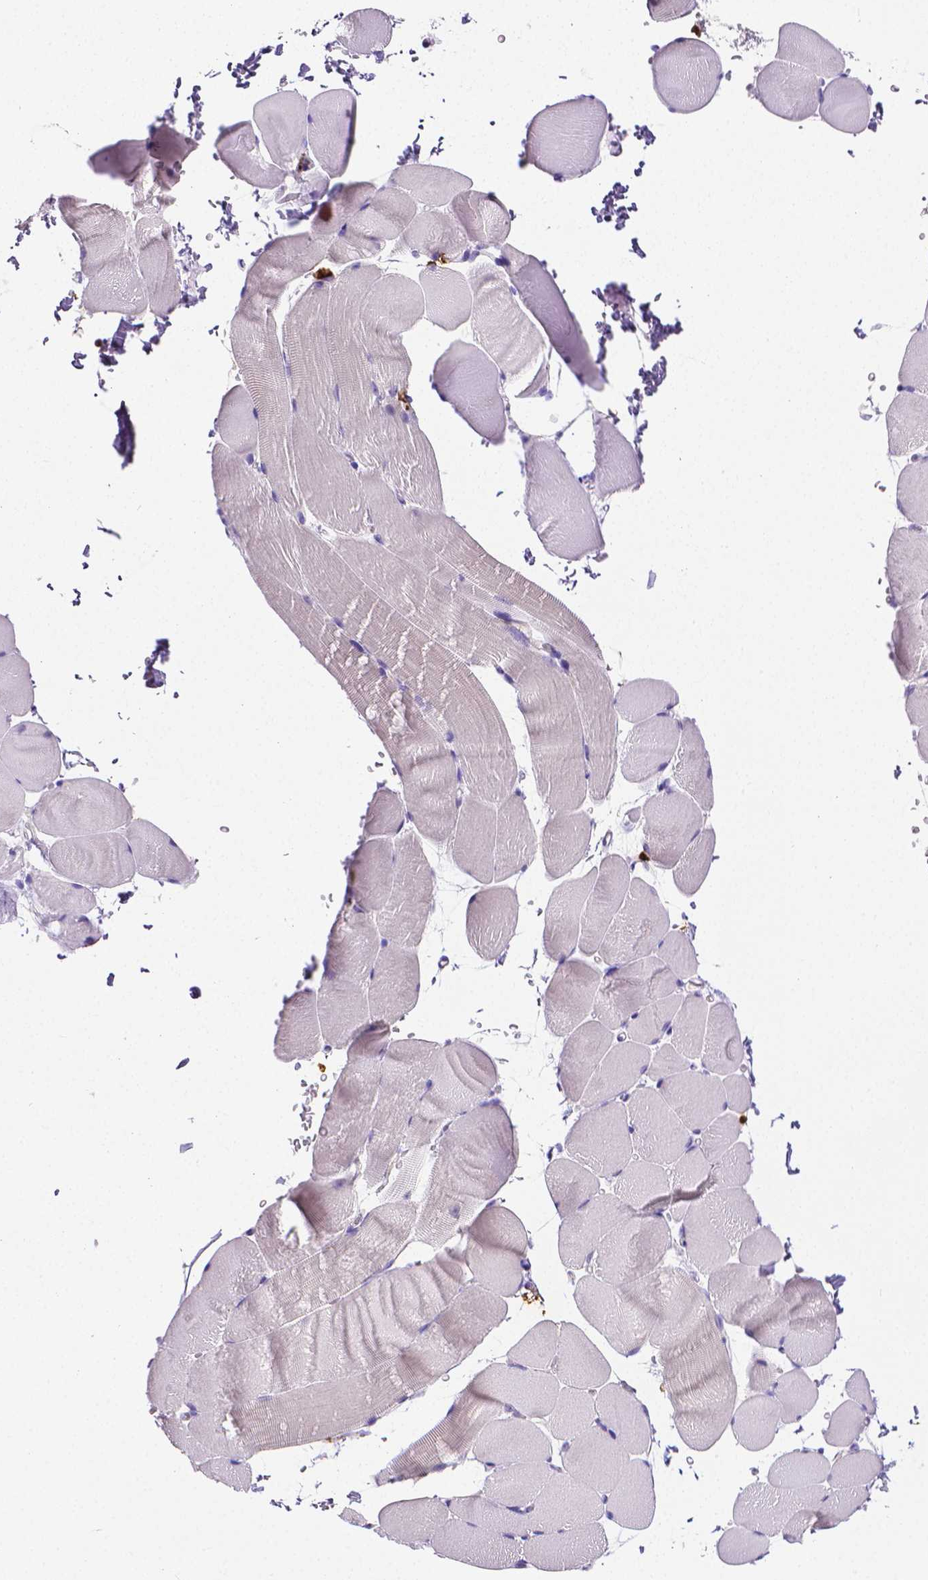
{"staining": {"intensity": "negative", "quantity": "none", "location": "none"}, "tissue": "skeletal muscle", "cell_type": "Myocytes", "image_type": "normal", "snomed": [{"axis": "morphology", "description": "Normal tissue, NOS"}, {"axis": "topography", "description": "Skeletal muscle"}], "caption": "IHC of normal human skeletal muscle displays no positivity in myocytes.", "gene": "MMP9", "patient": {"sex": "female", "age": 37}}